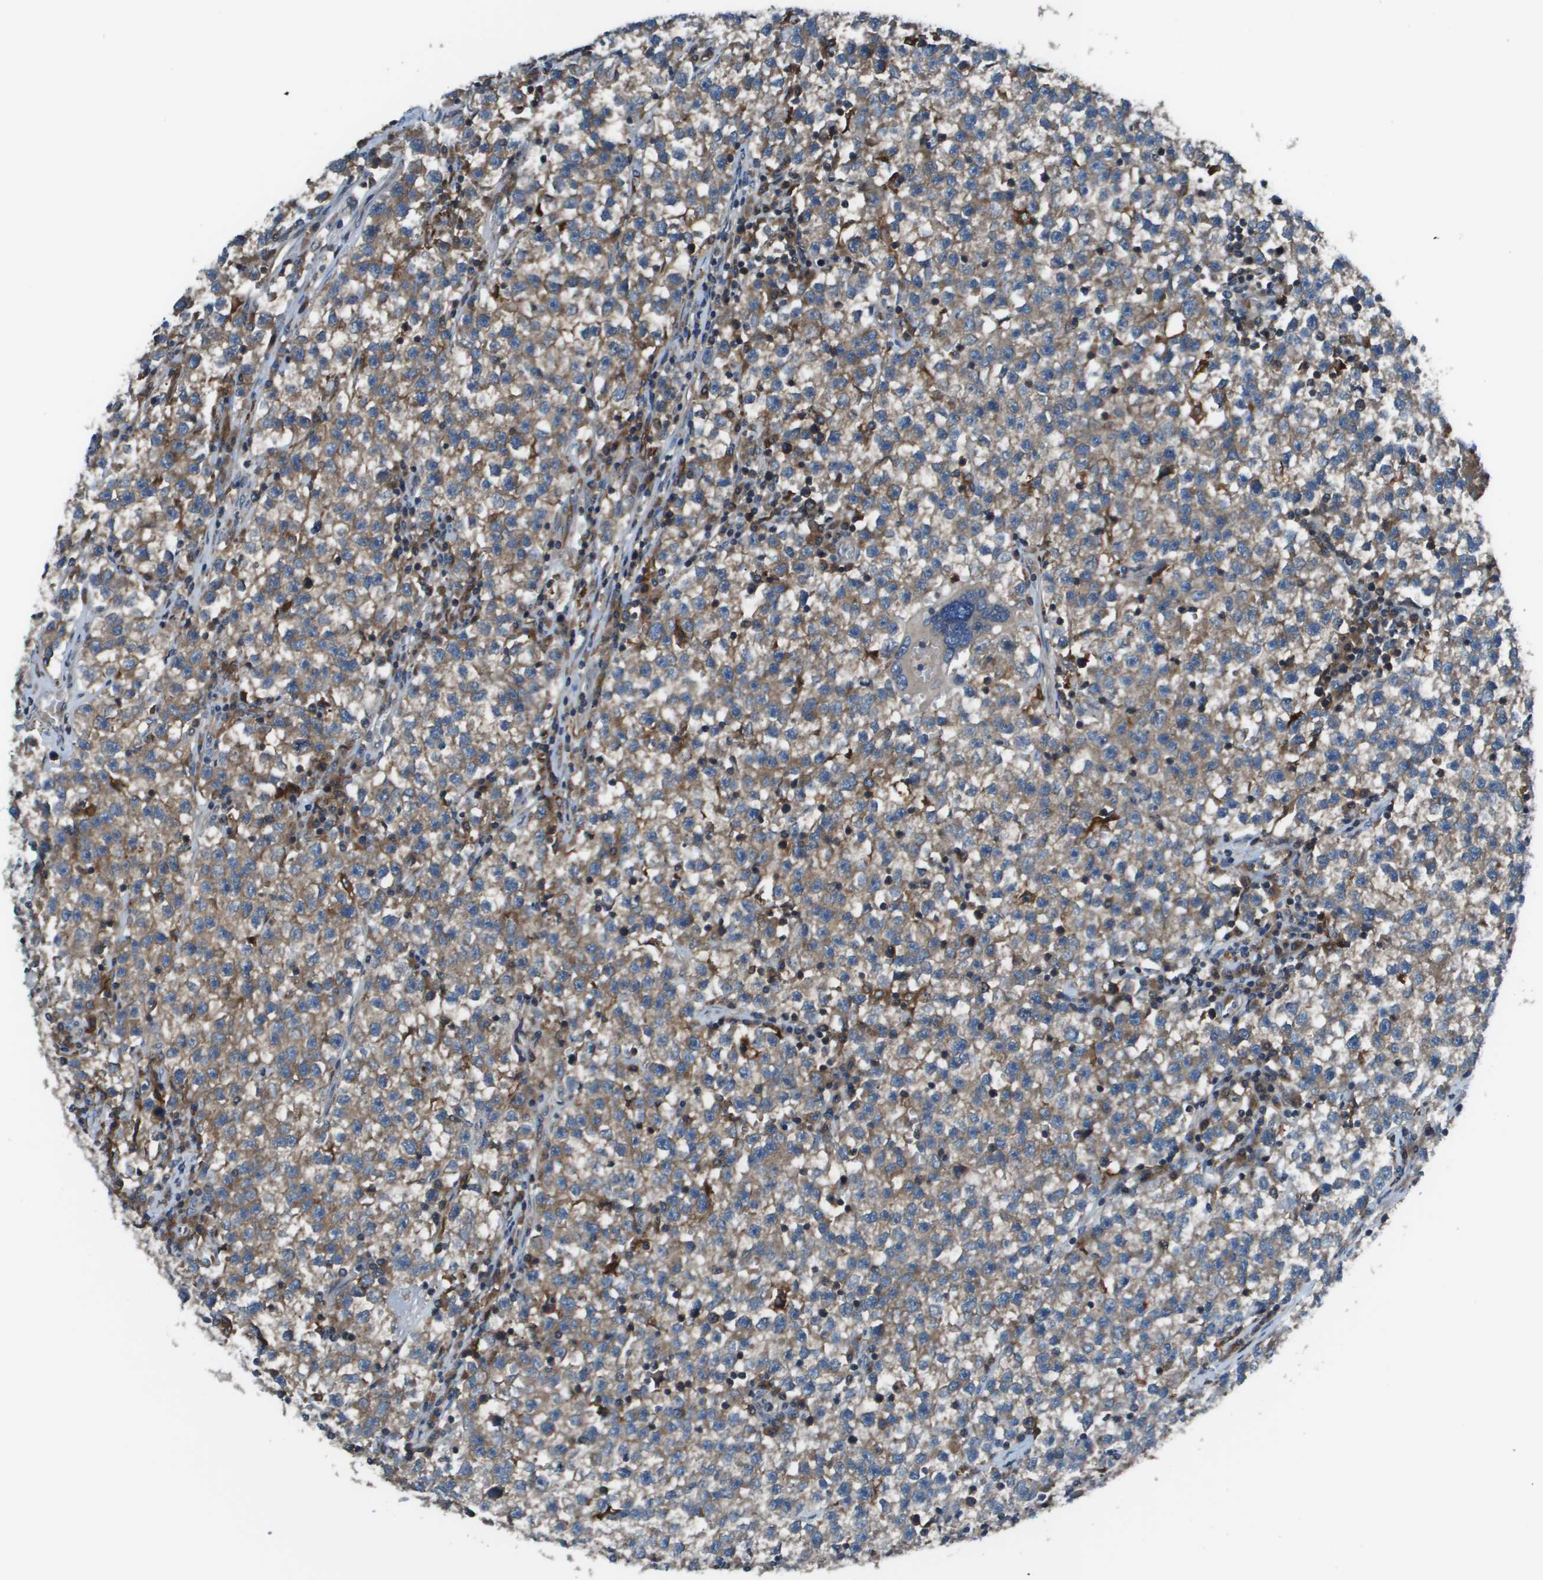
{"staining": {"intensity": "moderate", "quantity": ">75%", "location": "cytoplasmic/membranous"}, "tissue": "testis cancer", "cell_type": "Tumor cells", "image_type": "cancer", "snomed": [{"axis": "morphology", "description": "Seminoma, NOS"}, {"axis": "topography", "description": "Testis"}], "caption": "The immunohistochemical stain highlights moderate cytoplasmic/membranous expression in tumor cells of testis seminoma tissue. (Stains: DAB (3,3'-diaminobenzidine) in brown, nuclei in blue, Microscopy: brightfield microscopy at high magnification).", "gene": "EIF3B", "patient": {"sex": "male", "age": 22}}